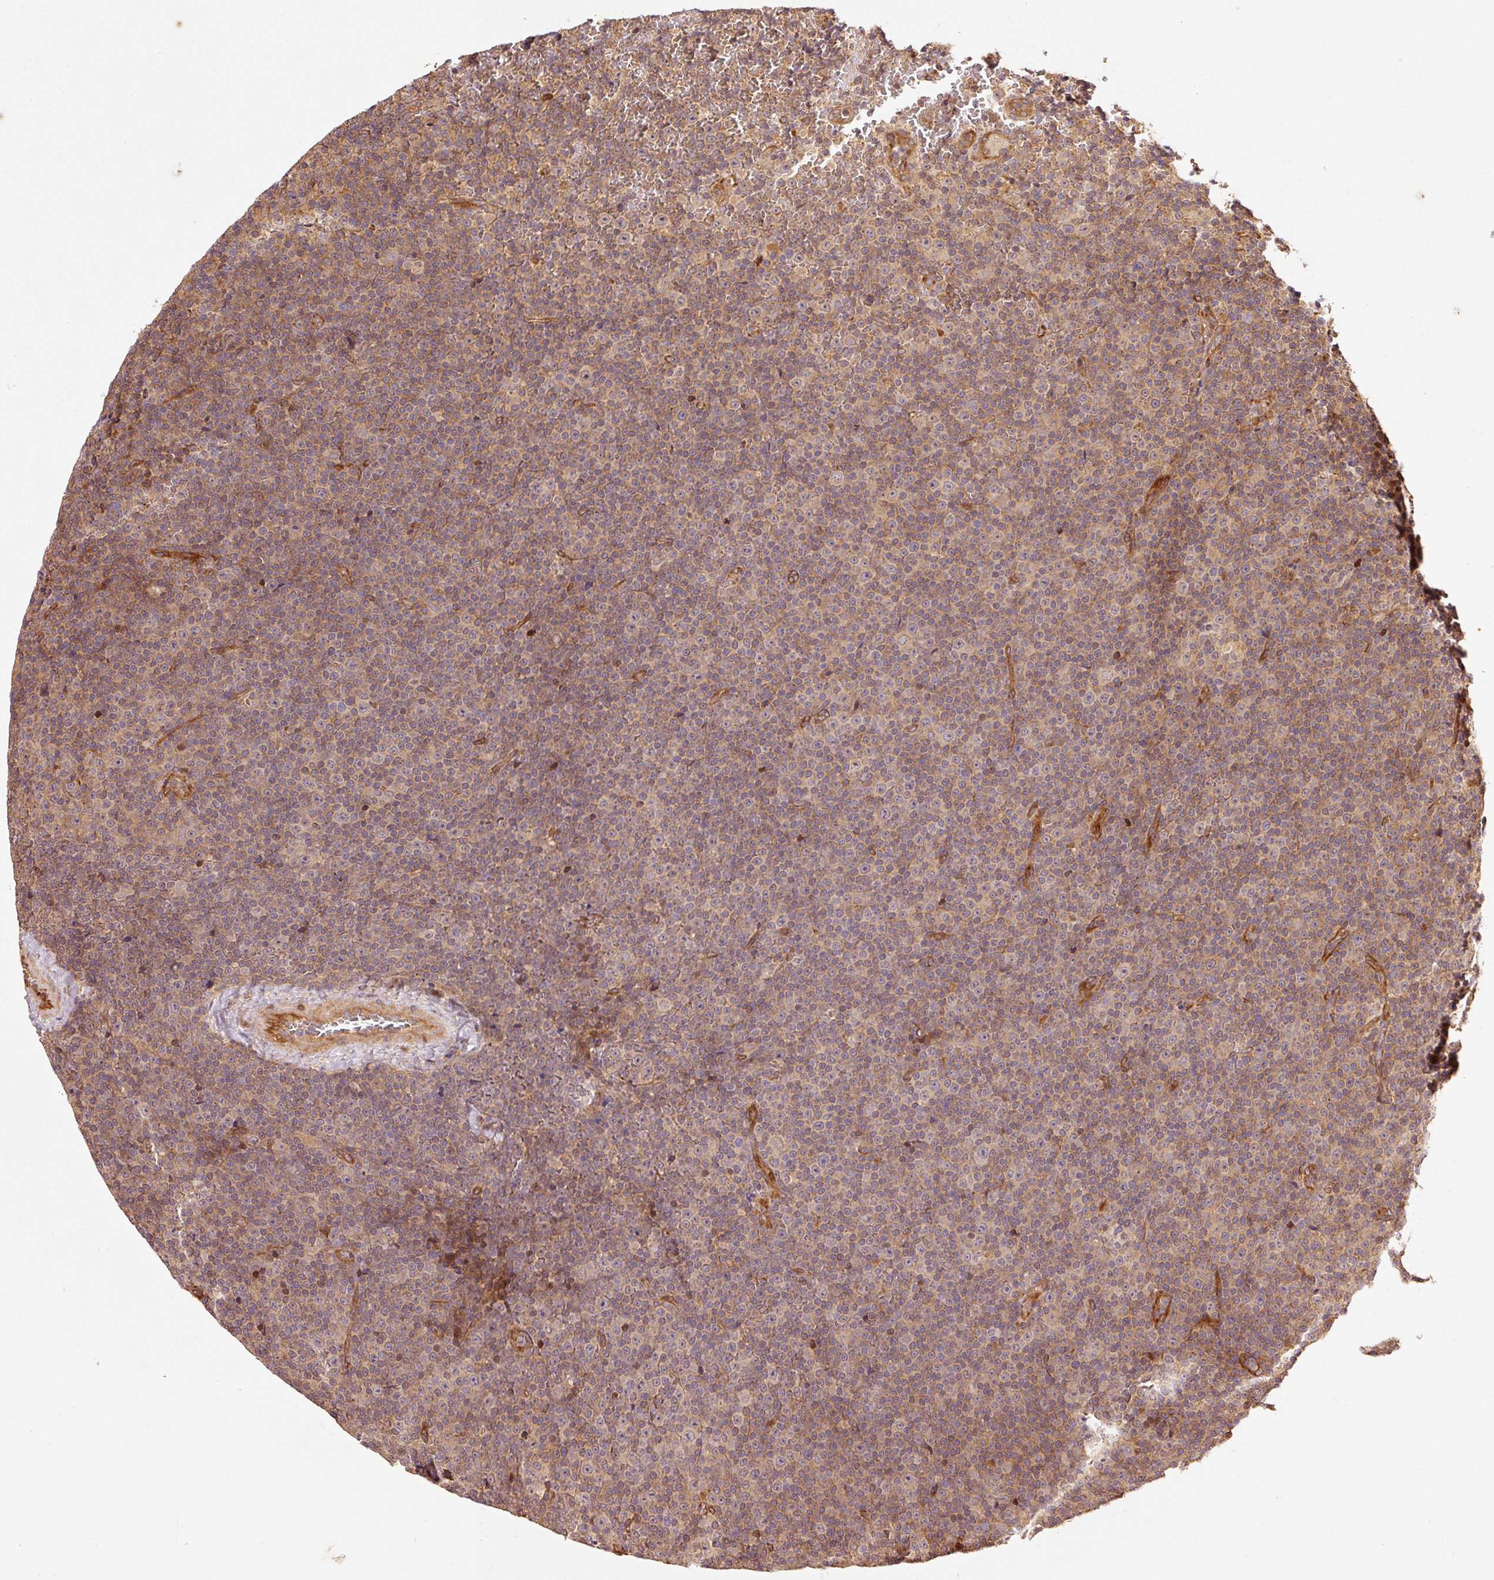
{"staining": {"intensity": "weak", "quantity": "25%-75%", "location": "cytoplasmic/membranous"}, "tissue": "lymphoma", "cell_type": "Tumor cells", "image_type": "cancer", "snomed": [{"axis": "morphology", "description": "Malignant lymphoma, non-Hodgkin's type, Low grade"}, {"axis": "topography", "description": "Lymph node"}], "caption": "Protein expression analysis of human low-grade malignant lymphoma, non-Hodgkin's type reveals weak cytoplasmic/membranous positivity in about 25%-75% of tumor cells.", "gene": "OXER1", "patient": {"sex": "female", "age": 67}}